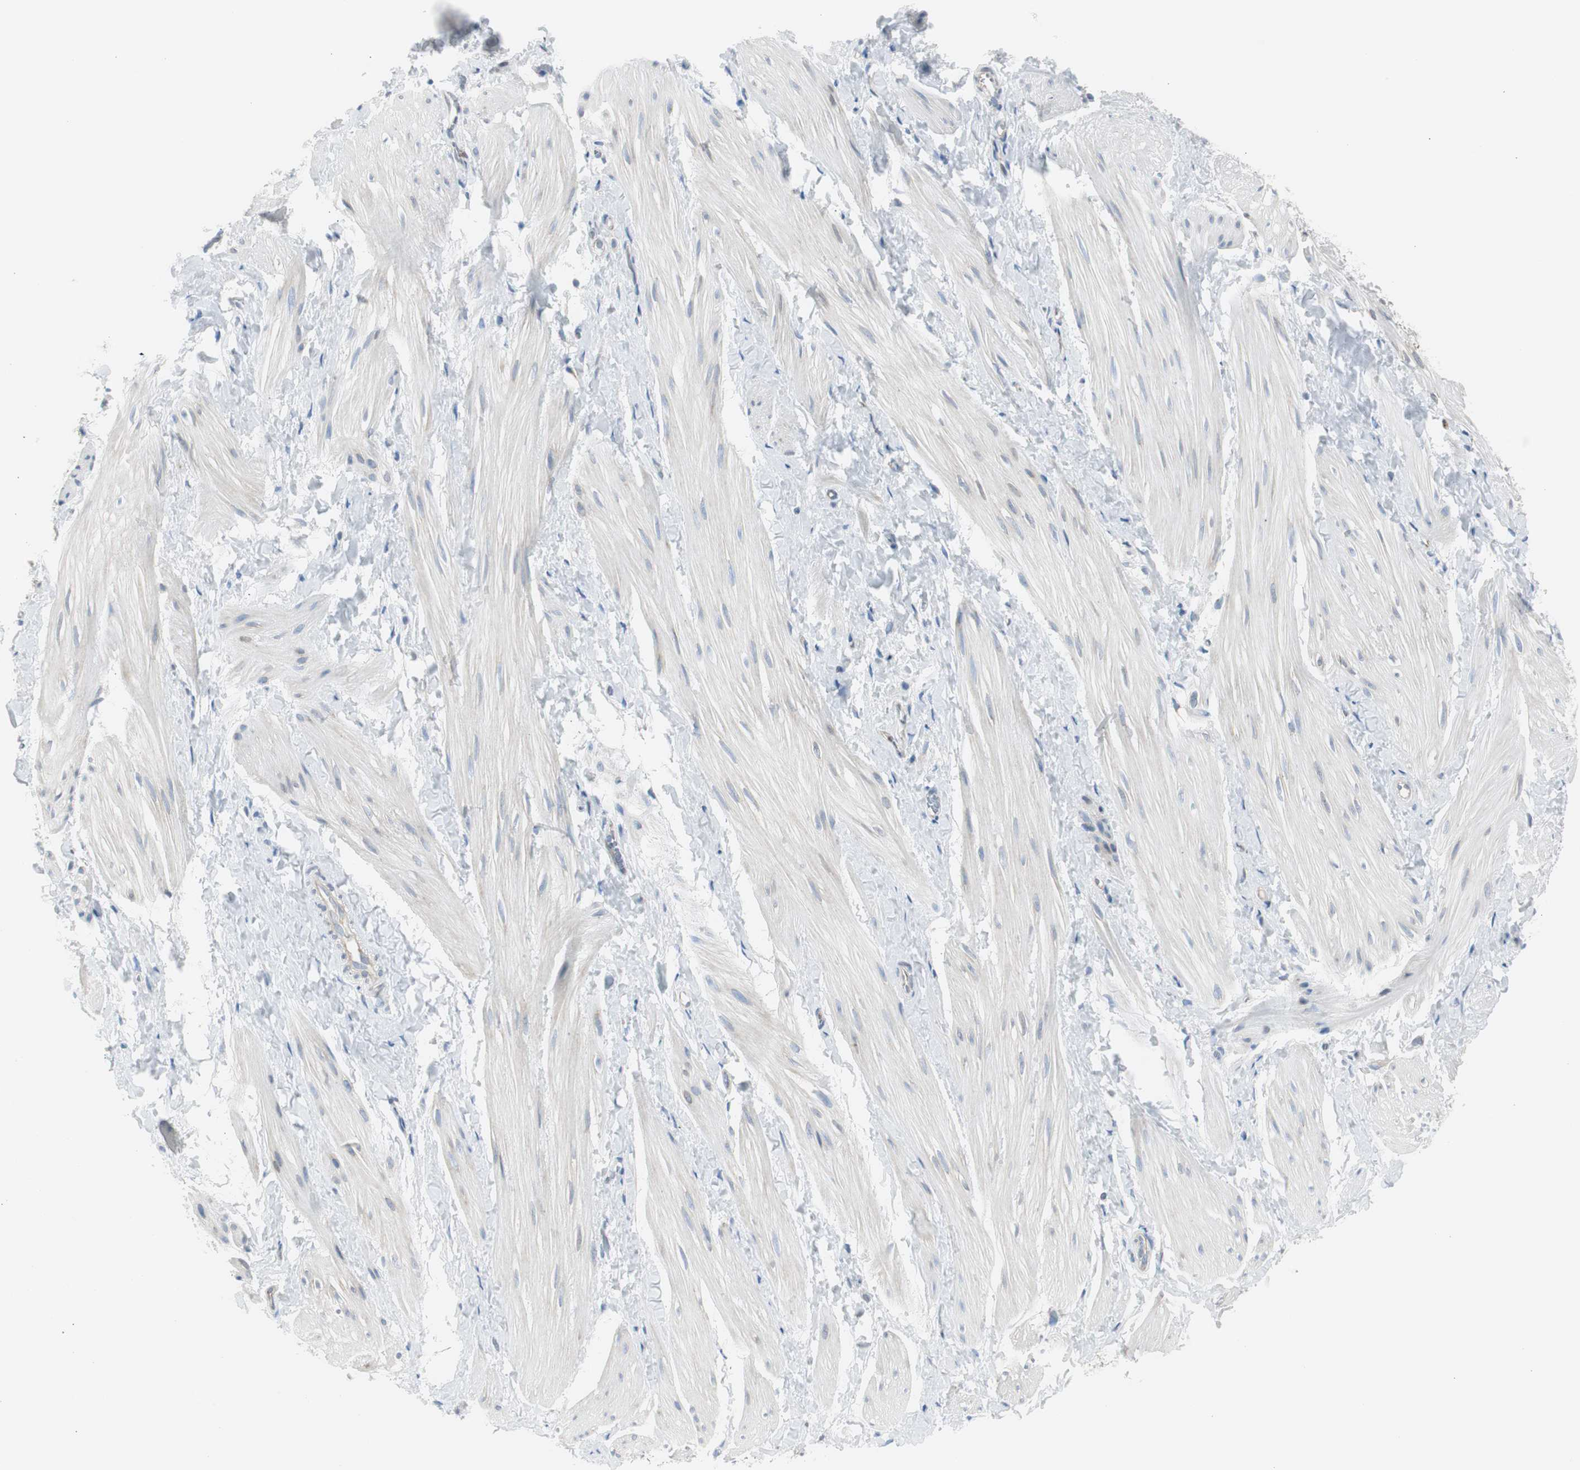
{"staining": {"intensity": "negative", "quantity": "none", "location": "none"}, "tissue": "smooth muscle", "cell_type": "Smooth muscle cells", "image_type": "normal", "snomed": [{"axis": "morphology", "description": "Normal tissue, NOS"}, {"axis": "topography", "description": "Smooth muscle"}], "caption": "Smooth muscle cells show no significant expression in normal smooth muscle.", "gene": "RPS12", "patient": {"sex": "male", "age": 16}}